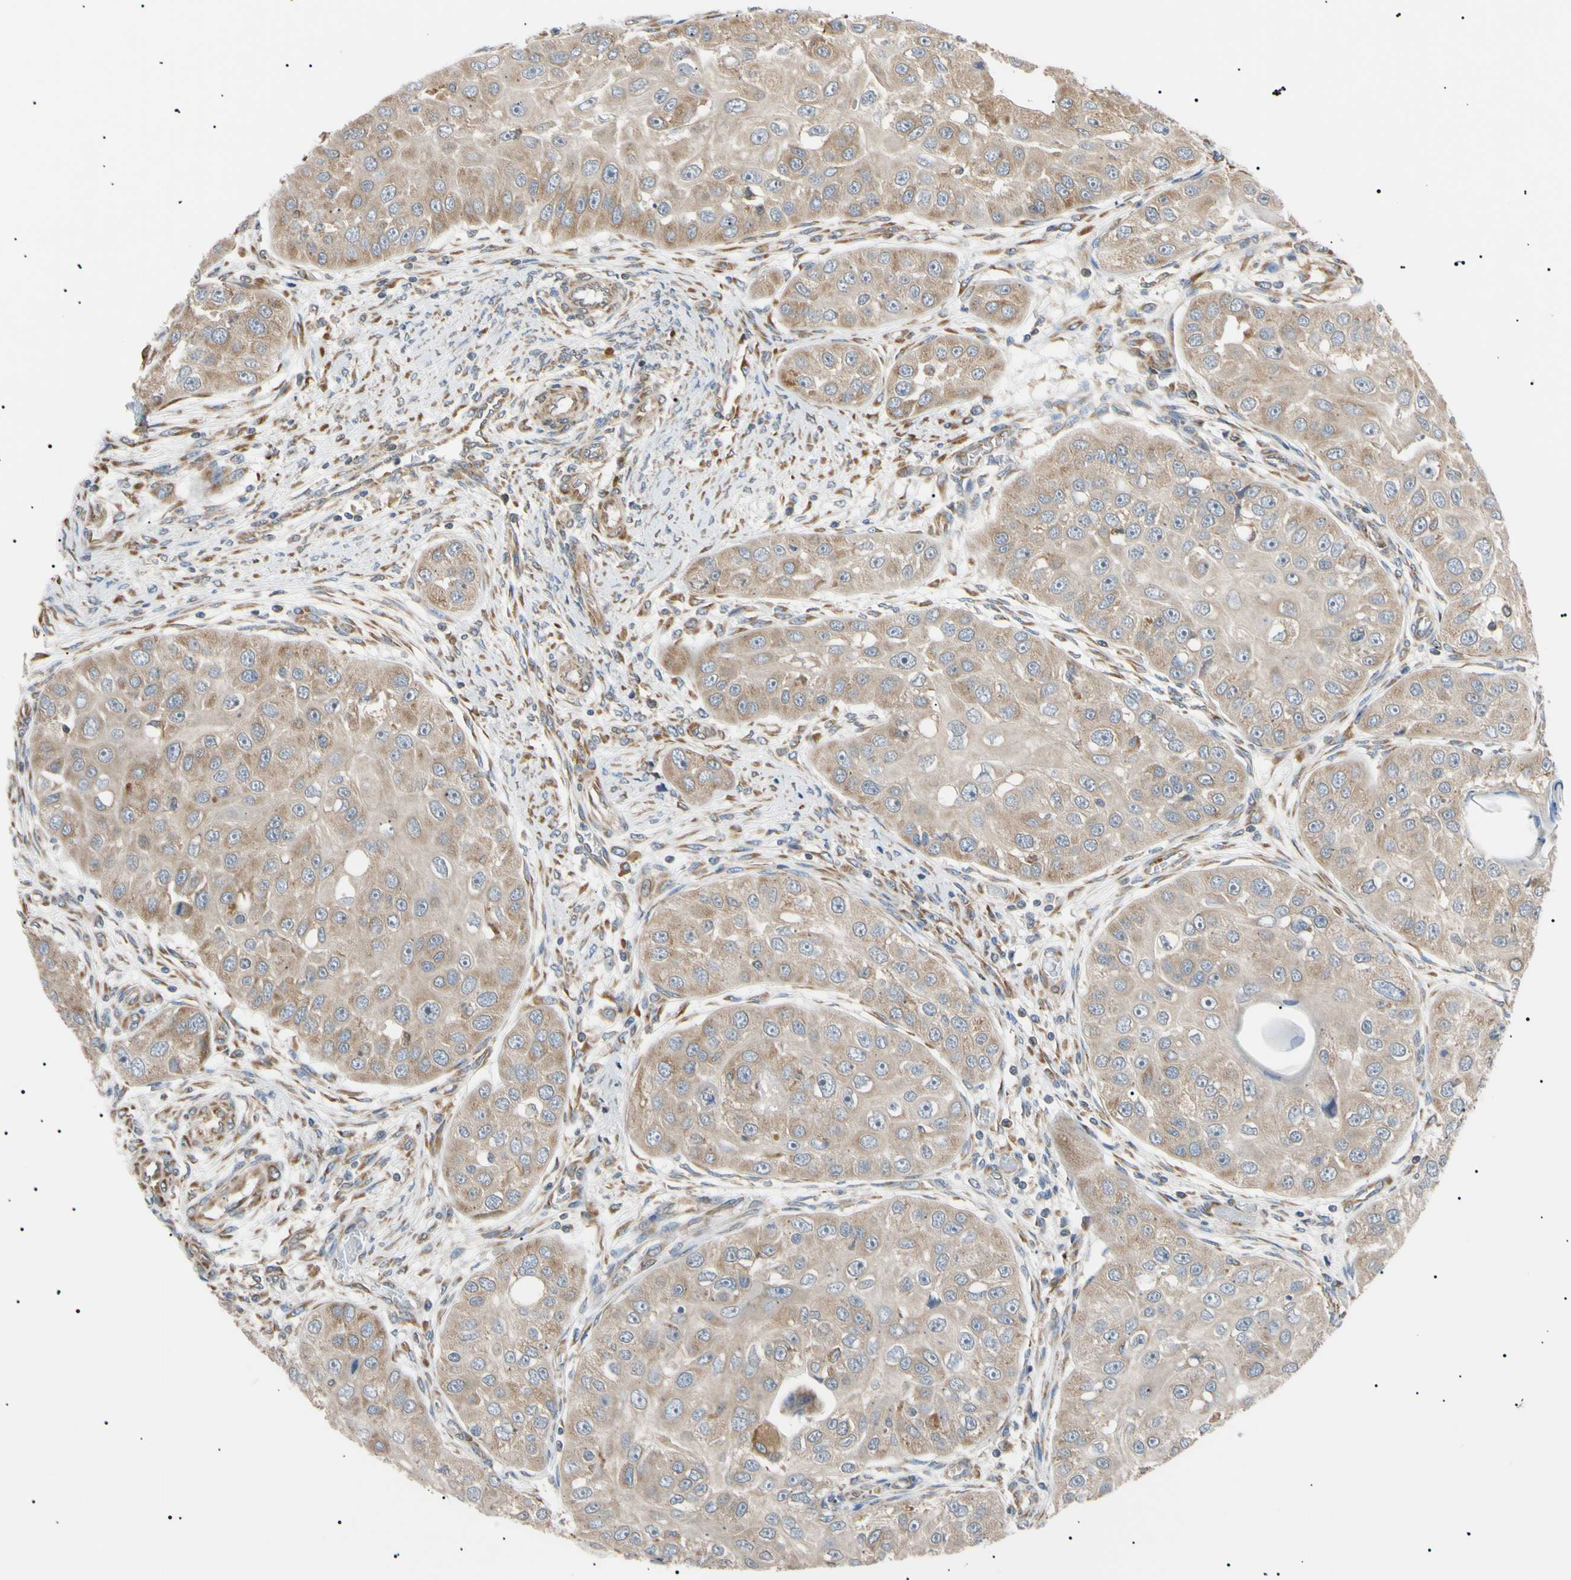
{"staining": {"intensity": "weak", "quantity": ">75%", "location": "cytoplasmic/membranous"}, "tissue": "head and neck cancer", "cell_type": "Tumor cells", "image_type": "cancer", "snomed": [{"axis": "morphology", "description": "Normal tissue, NOS"}, {"axis": "morphology", "description": "Squamous cell carcinoma, NOS"}, {"axis": "topography", "description": "Skeletal muscle"}, {"axis": "topography", "description": "Head-Neck"}], "caption": "A brown stain shows weak cytoplasmic/membranous expression of a protein in human head and neck squamous cell carcinoma tumor cells. (Stains: DAB (3,3'-diaminobenzidine) in brown, nuclei in blue, Microscopy: brightfield microscopy at high magnification).", "gene": "VAPA", "patient": {"sex": "male", "age": 51}}